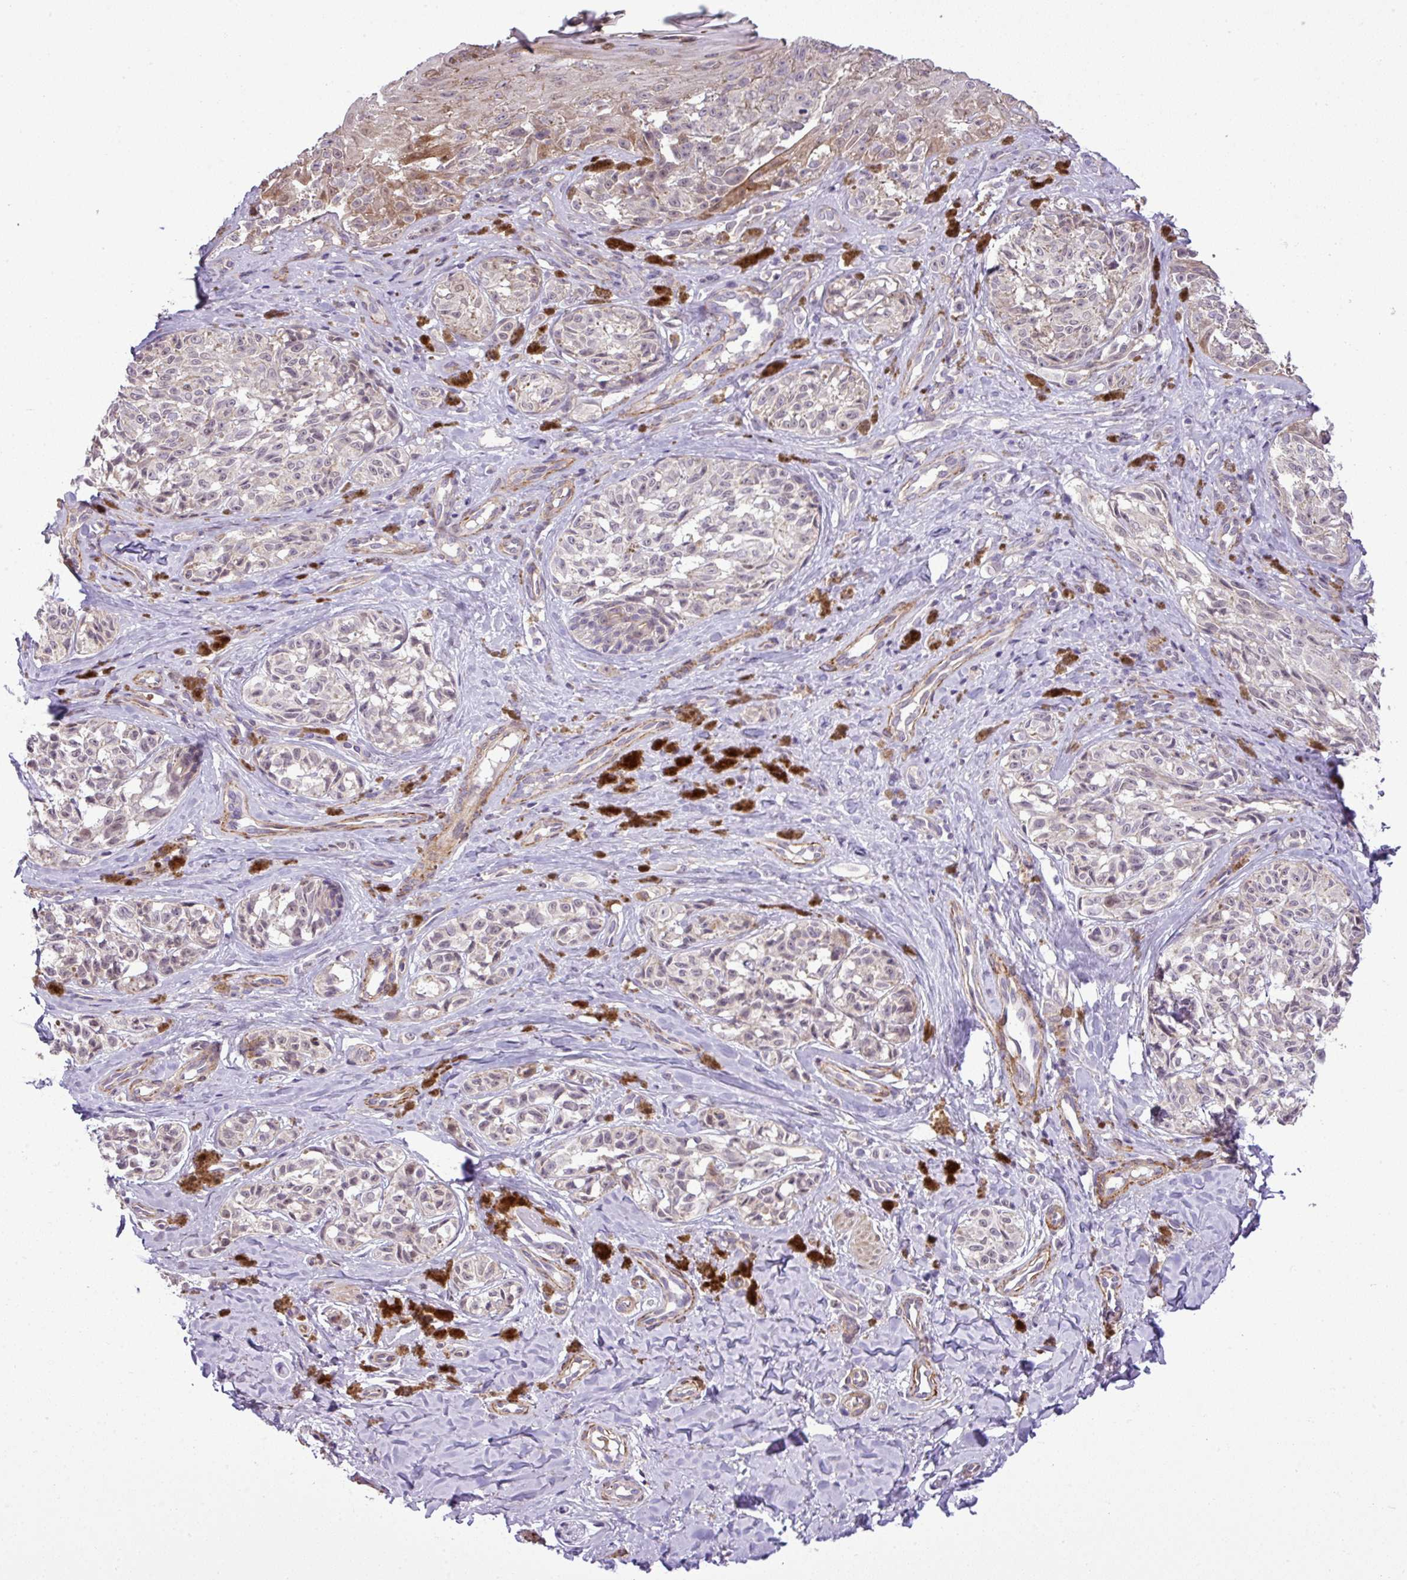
{"staining": {"intensity": "weak", "quantity": "<25%", "location": "cytoplasmic/membranous"}, "tissue": "melanoma", "cell_type": "Tumor cells", "image_type": "cancer", "snomed": [{"axis": "morphology", "description": "Malignant melanoma, NOS"}, {"axis": "topography", "description": "Skin"}], "caption": "Melanoma was stained to show a protein in brown. There is no significant positivity in tumor cells.", "gene": "NBEAL2", "patient": {"sex": "female", "age": 65}}